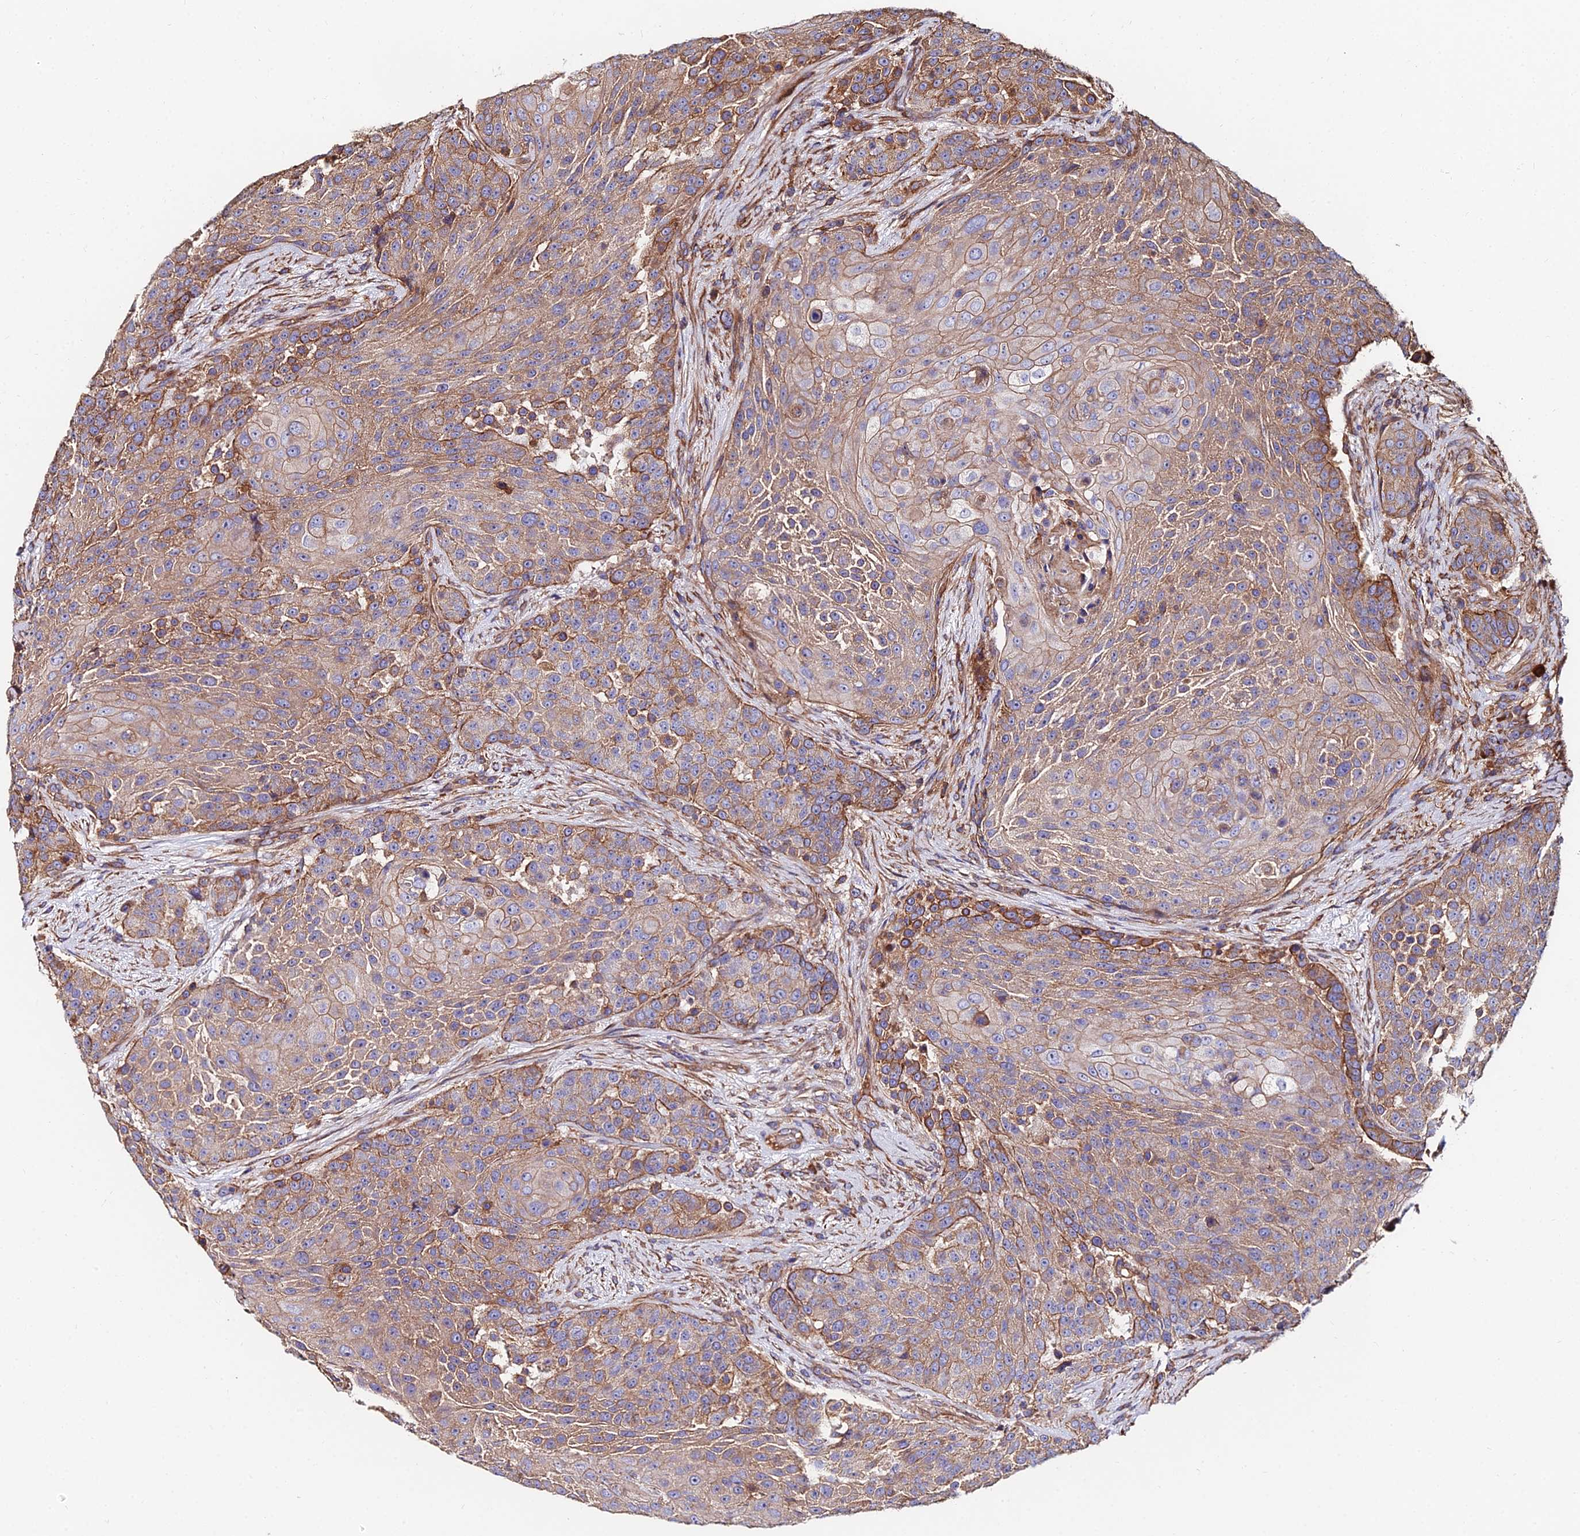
{"staining": {"intensity": "weak", "quantity": "25%-75%", "location": "cytoplasmic/membranous"}, "tissue": "urothelial cancer", "cell_type": "Tumor cells", "image_type": "cancer", "snomed": [{"axis": "morphology", "description": "Urothelial carcinoma, High grade"}, {"axis": "topography", "description": "Urinary bladder"}], "caption": "High-power microscopy captured an immunohistochemistry histopathology image of urothelial carcinoma (high-grade), revealing weak cytoplasmic/membranous positivity in about 25%-75% of tumor cells.", "gene": "EXT1", "patient": {"sex": "female", "age": 63}}